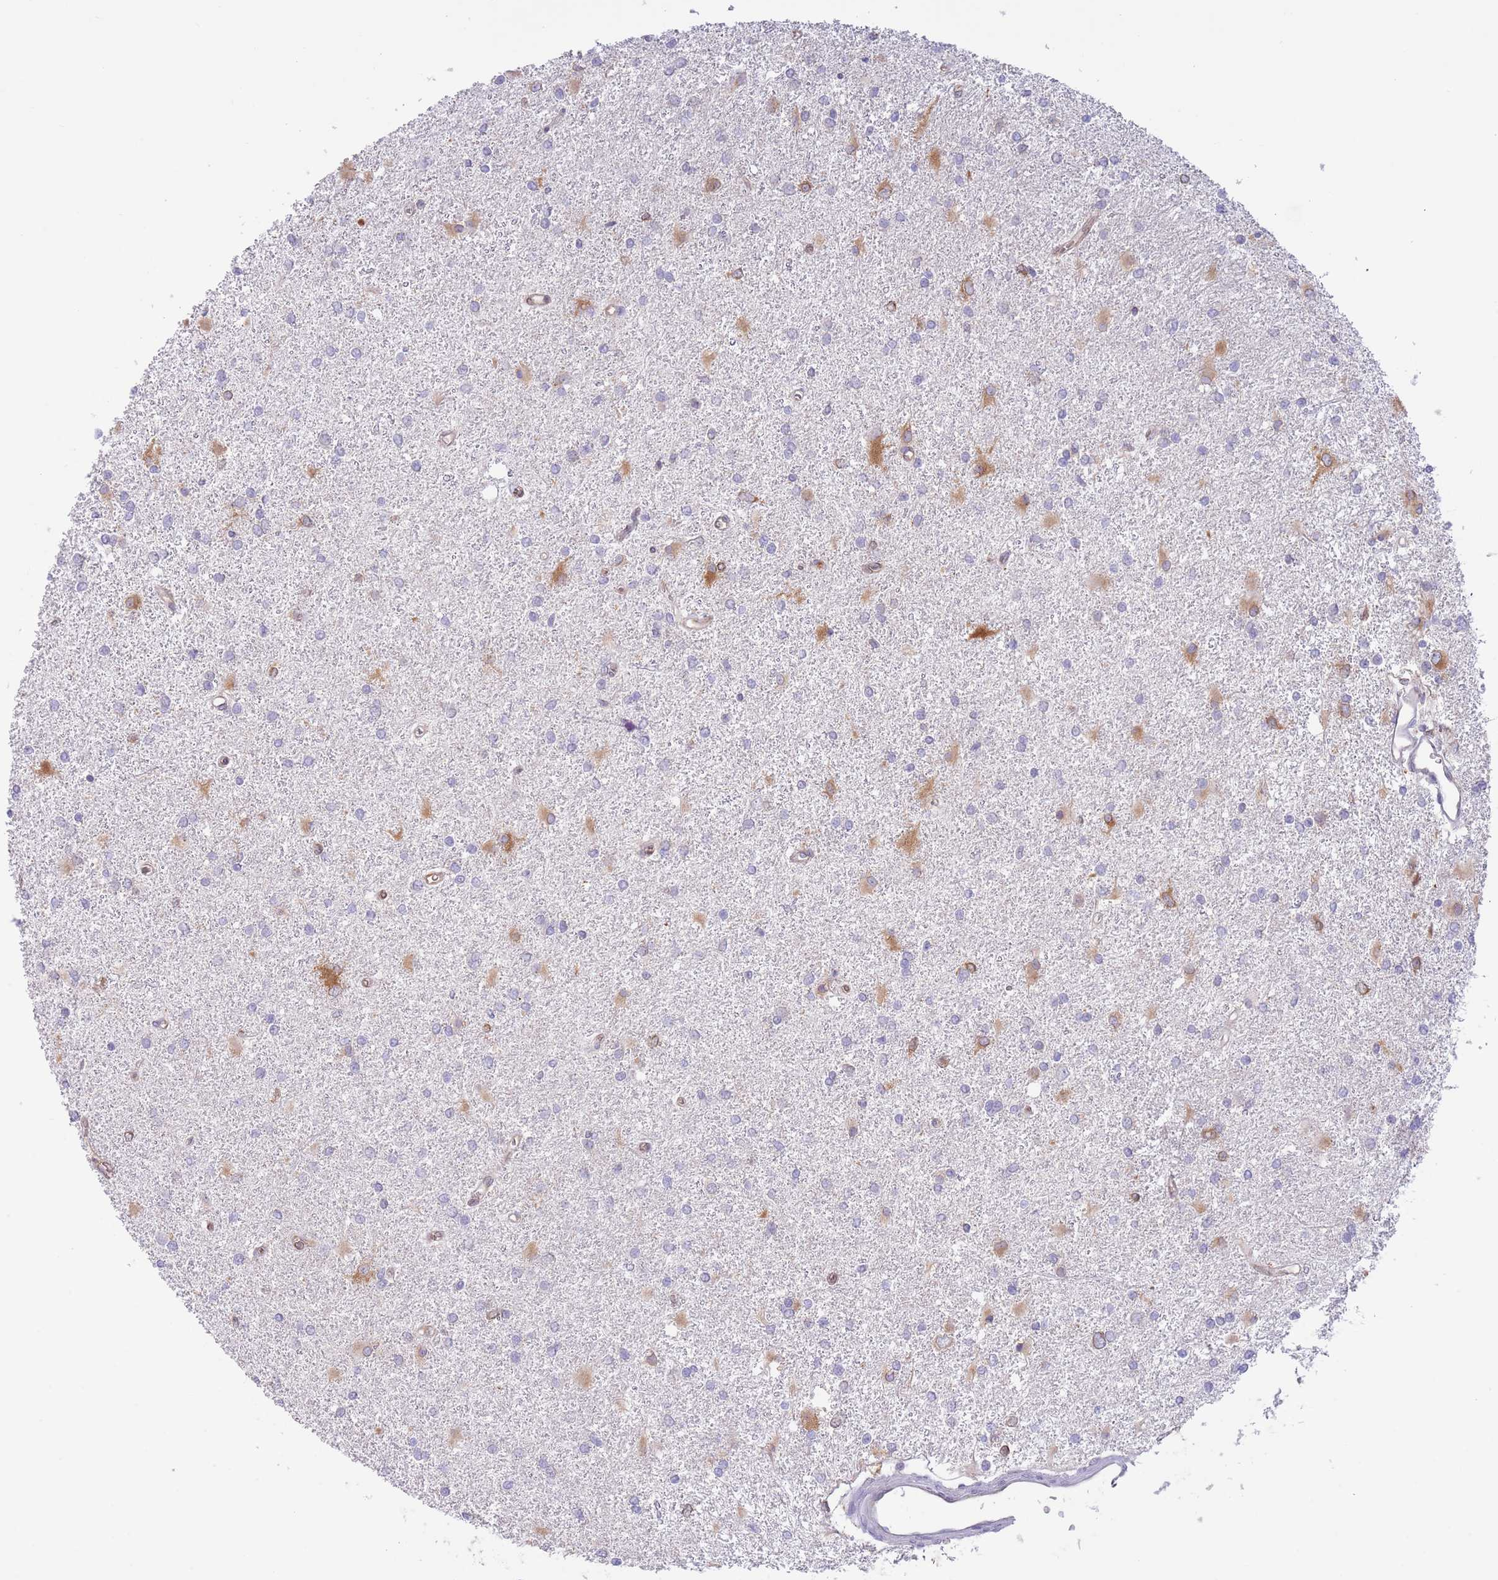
{"staining": {"intensity": "moderate", "quantity": "<25%", "location": "cytoplasmic/membranous"}, "tissue": "glioma", "cell_type": "Tumor cells", "image_type": "cancer", "snomed": [{"axis": "morphology", "description": "Glioma, malignant, High grade"}, {"axis": "topography", "description": "Brain"}], "caption": "High-grade glioma (malignant) stained for a protein shows moderate cytoplasmic/membranous positivity in tumor cells.", "gene": "EBPL", "patient": {"sex": "female", "age": 50}}